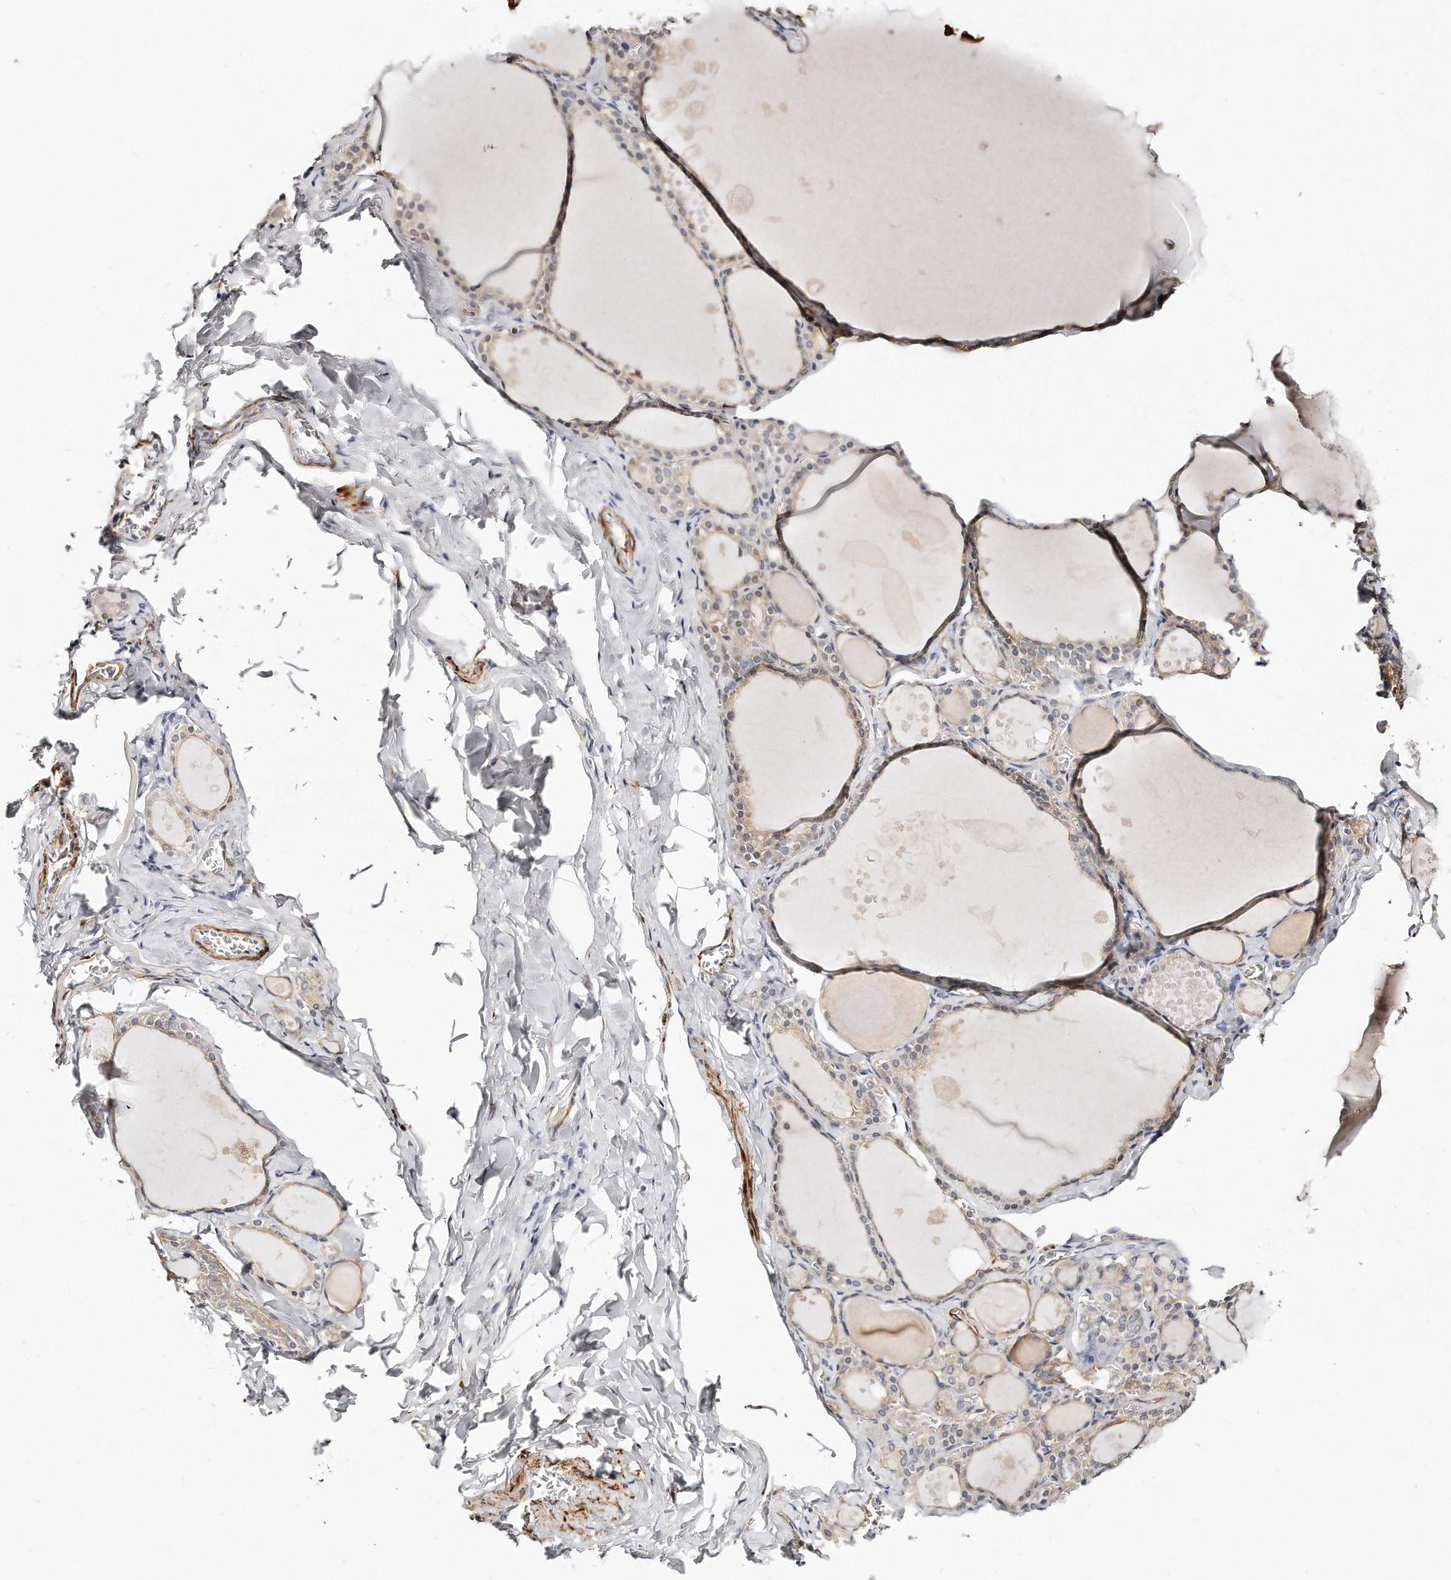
{"staining": {"intensity": "weak", "quantity": ">75%", "location": "cytoplasmic/membranous"}, "tissue": "thyroid gland", "cell_type": "Glandular cells", "image_type": "normal", "snomed": [{"axis": "morphology", "description": "Normal tissue, NOS"}, {"axis": "topography", "description": "Thyroid gland"}], "caption": "Human thyroid gland stained with a brown dye exhibits weak cytoplasmic/membranous positive expression in about >75% of glandular cells.", "gene": "LMOD1", "patient": {"sex": "male", "age": 56}}